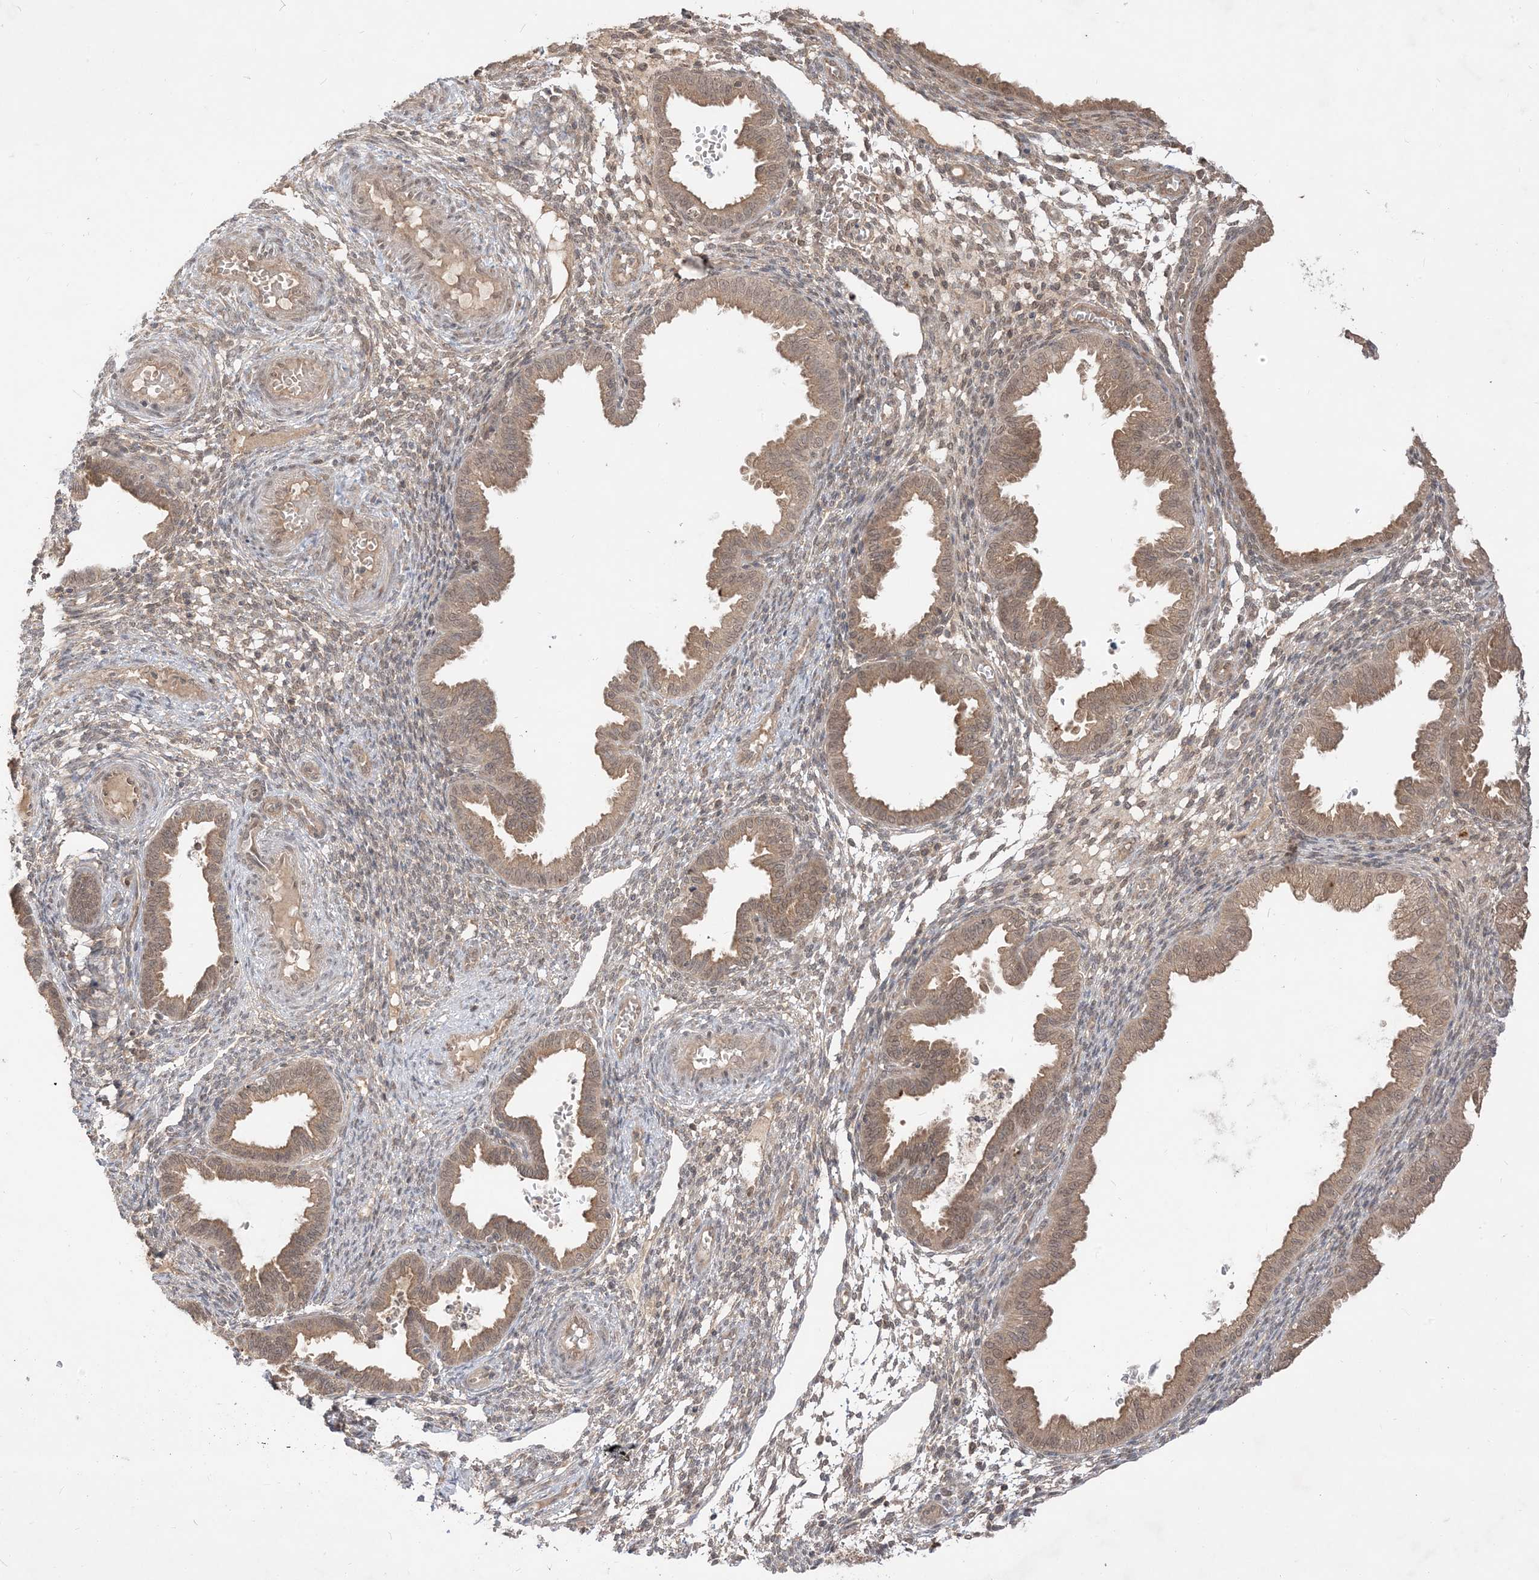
{"staining": {"intensity": "weak", "quantity": "<25%", "location": "nuclear"}, "tissue": "endometrium", "cell_type": "Cells in endometrial stroma", "image_type": "normal", "snomed": [{"axis": "morphology", "description": "Normal tissue, NOS"}, {"axis": "topography", "description": "Endometrium"}], "caption": "A high-resolution image shows immunohistochemistry (IHC) staining of unremarkable endometrium, which shows no significant positivity in cells in endometrial stroma.", "gene": "TBCC", "patient": {"sex": "female", "age": 33}}